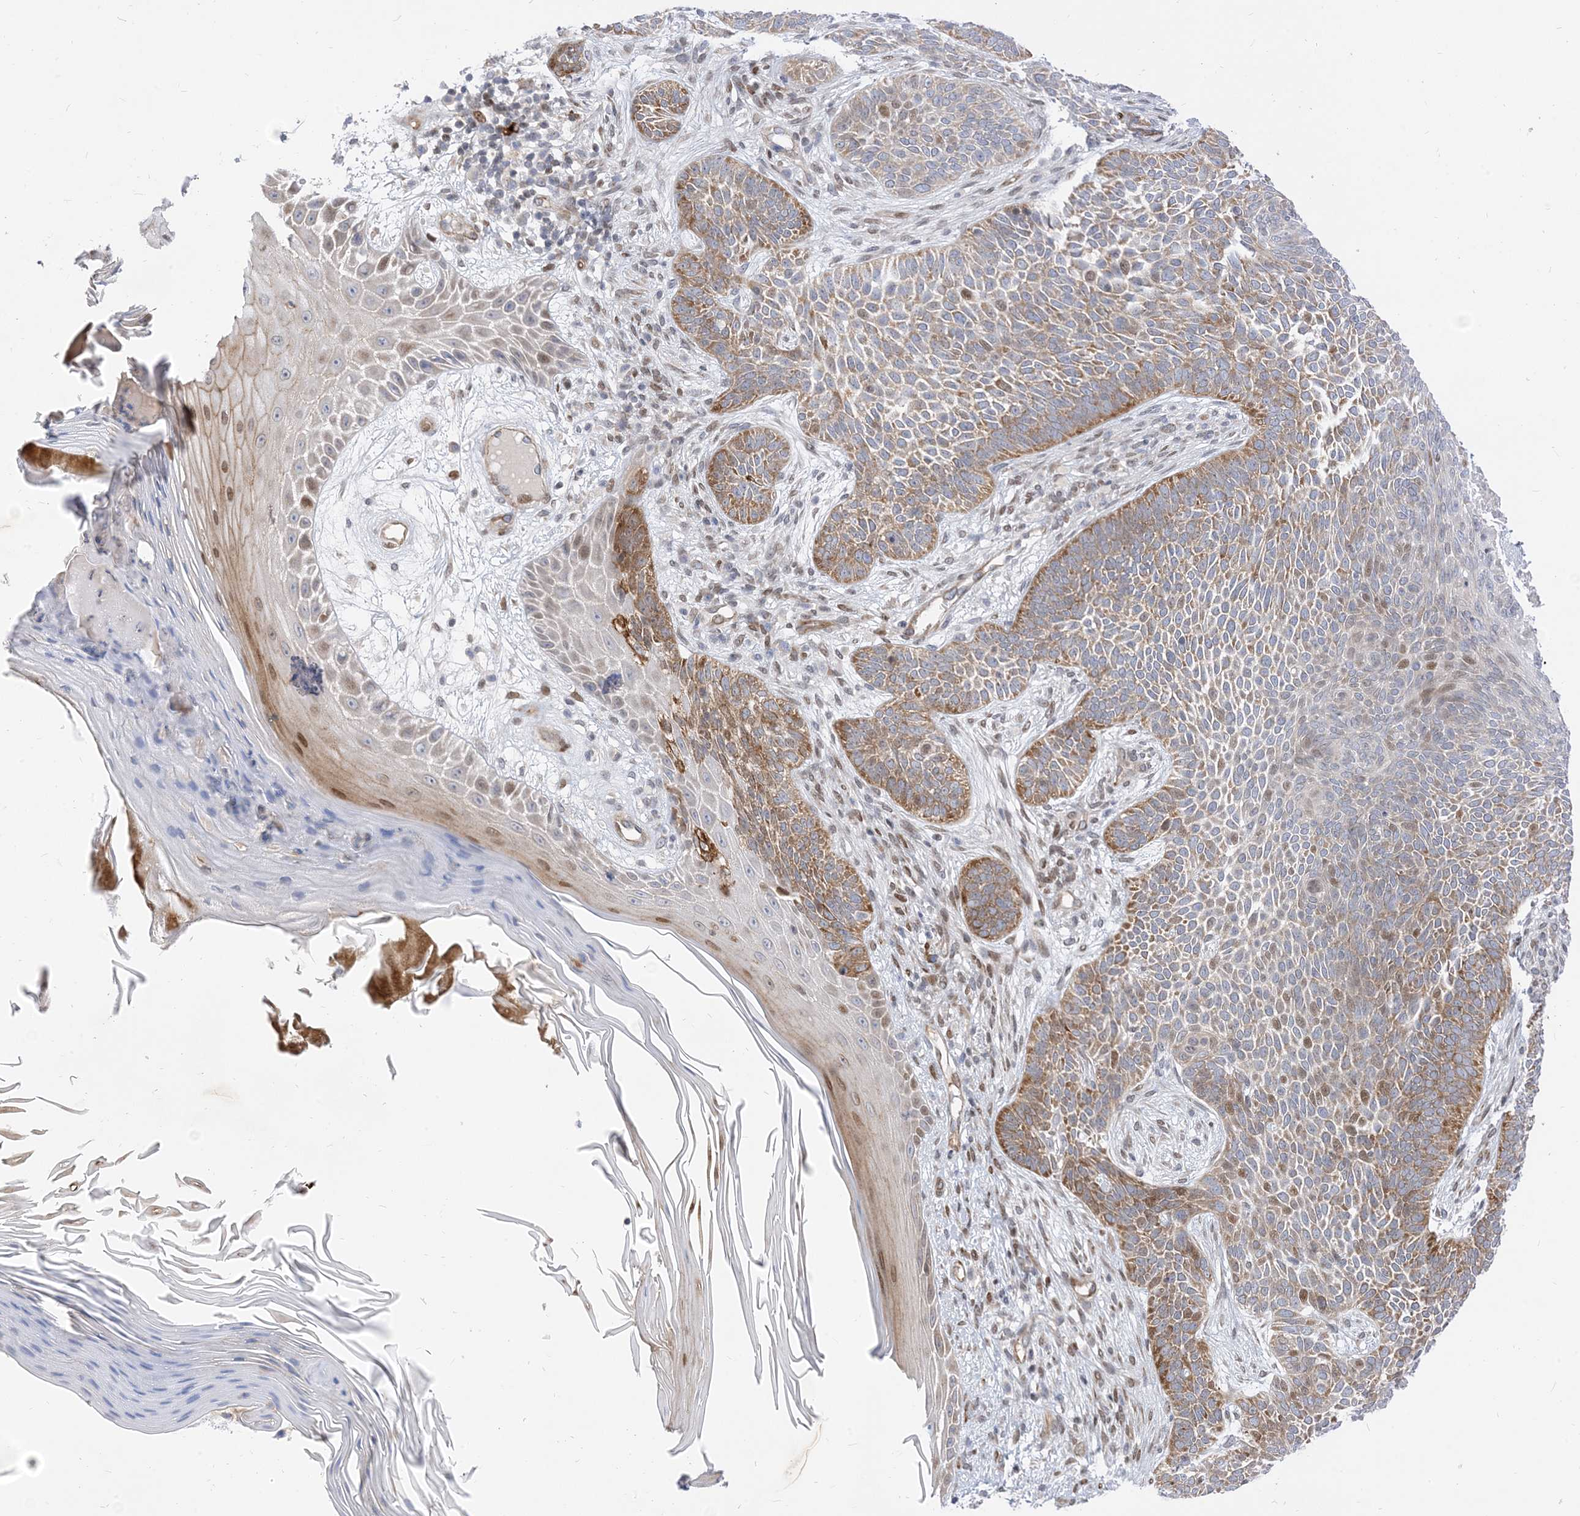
{"staining": {"intensity": "moderate", "quantity": ">75%", "location": "cytoplasmic/membranous"}, "tissue": "skin cancer", "cell_type": "Tumor cells", "image_type": "cancer", "snomed": [{"axis": "morphology", "description": "Basal cell carcinoma"}, {"axis": "topography", "description": "Skin"}], "caption": "Basal cell carcinoma (skin) was stained to show a protein in brown. There is medium levels of moderate cytoplasmic/membranous expression in about >75% of tumor cells. The staining was performed using DAB (3,3'-diaminobenzidine), with brown indicating positive protein expression. Nuclei are stained blue with hematoxylin.", "gene": "TYSND1", "patient": {"sex": "male", "age": 85}}